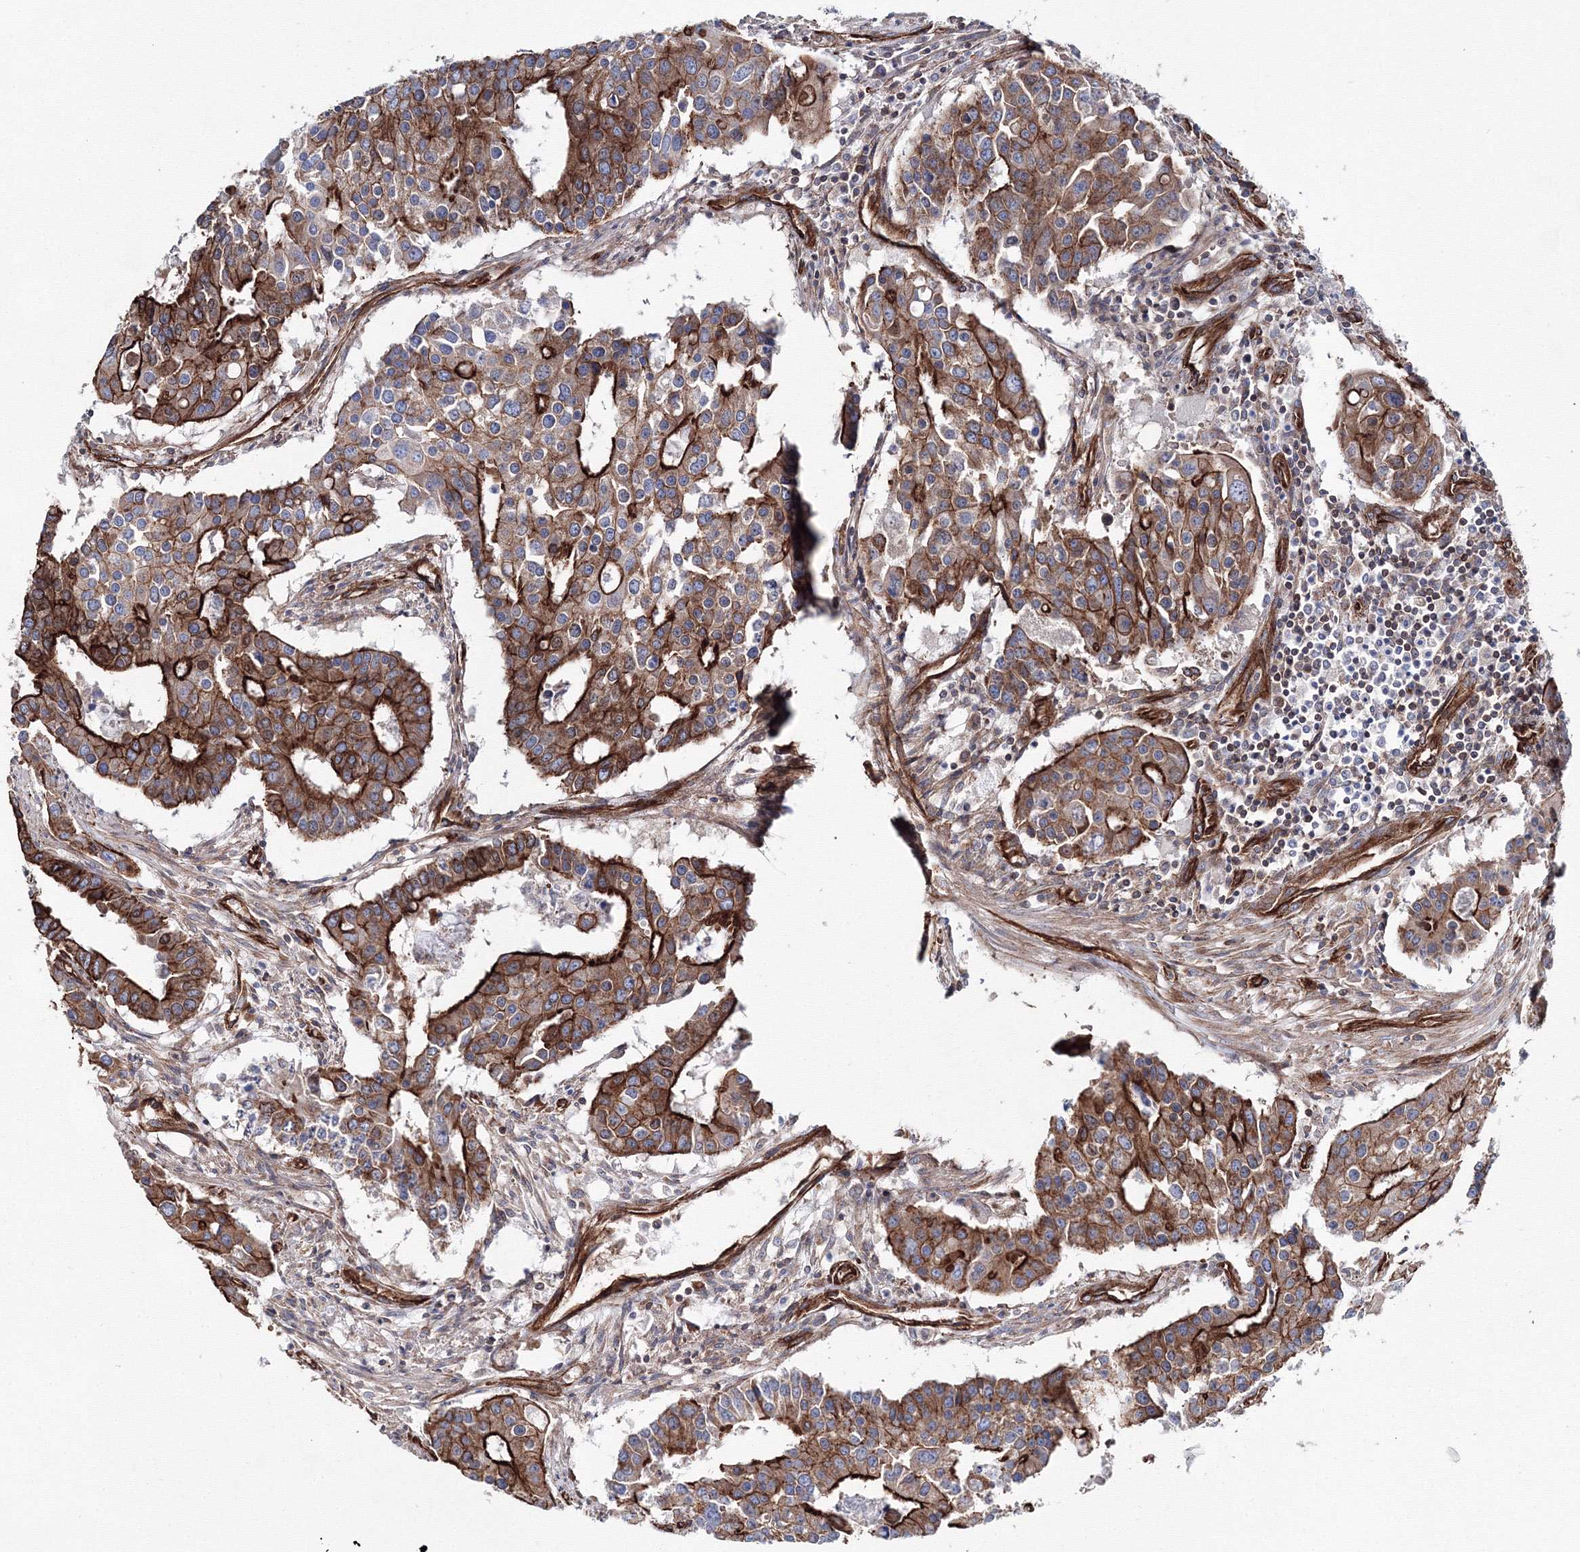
{"staining": {"intensity": "strong", "quantity": ">75%", "location": "cytoplasmic/membranous"}, "tissue": "colorectal cancer", "cell_type": "Tumor cells", "image_type": "cancer", "snomed": [{"axis": "morphology", "description": "Adenocarcinoma, NOS"}, {"axis": "topography", "description": "Colon"}], "caption": "Immunohistochemical staining of human colorectal cancer displays strong cytoplasmic/membranous protein positivity in approximately >75% of tumor cells. (Brightfield microscopy of DAB IHC at high magnification).", "gene": "ANKRD37", "patient": {"sex": "male", "age": 77}}